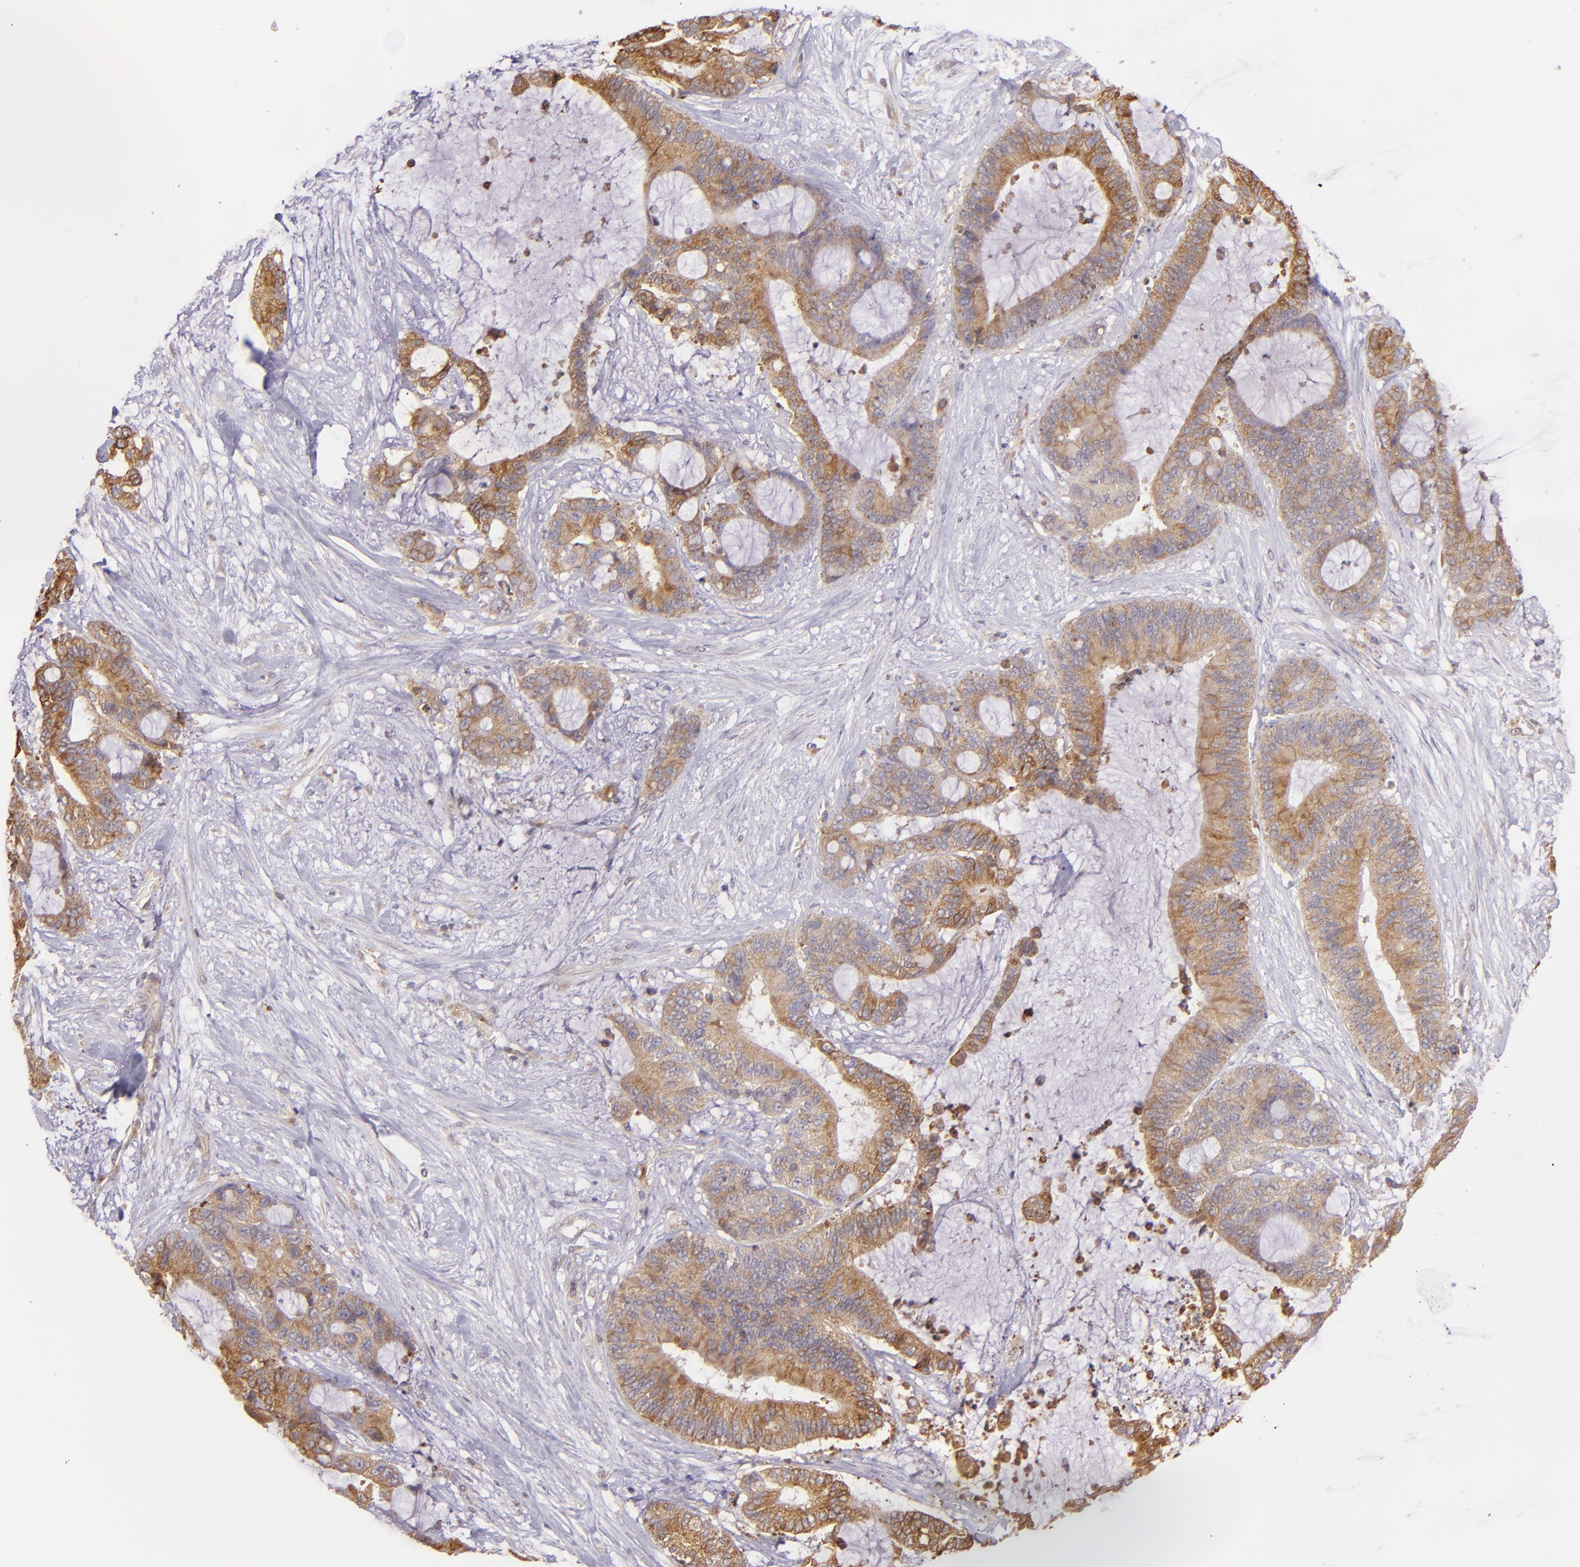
{"staining": {"intensity": "strong", "quantity": ">75%", "location": "cytoplasmic/membranous"}, "tissue": "liver cancer", "cell_type": "Tumor cells", "image_type": "cancer", "snomed": [{"axis": "morphology", "description": "Cholangiocarcinoma"}, {"axis": "topography", "description": "Liver"}], "caption": "Liver cancer (cholangiocarcinoma) tissue shows strong cytoplasmic/membranous positivity in approximately >75% of tumor cells", "gene": "ECE1", "patient": {"sex": "female", "age": 73}}